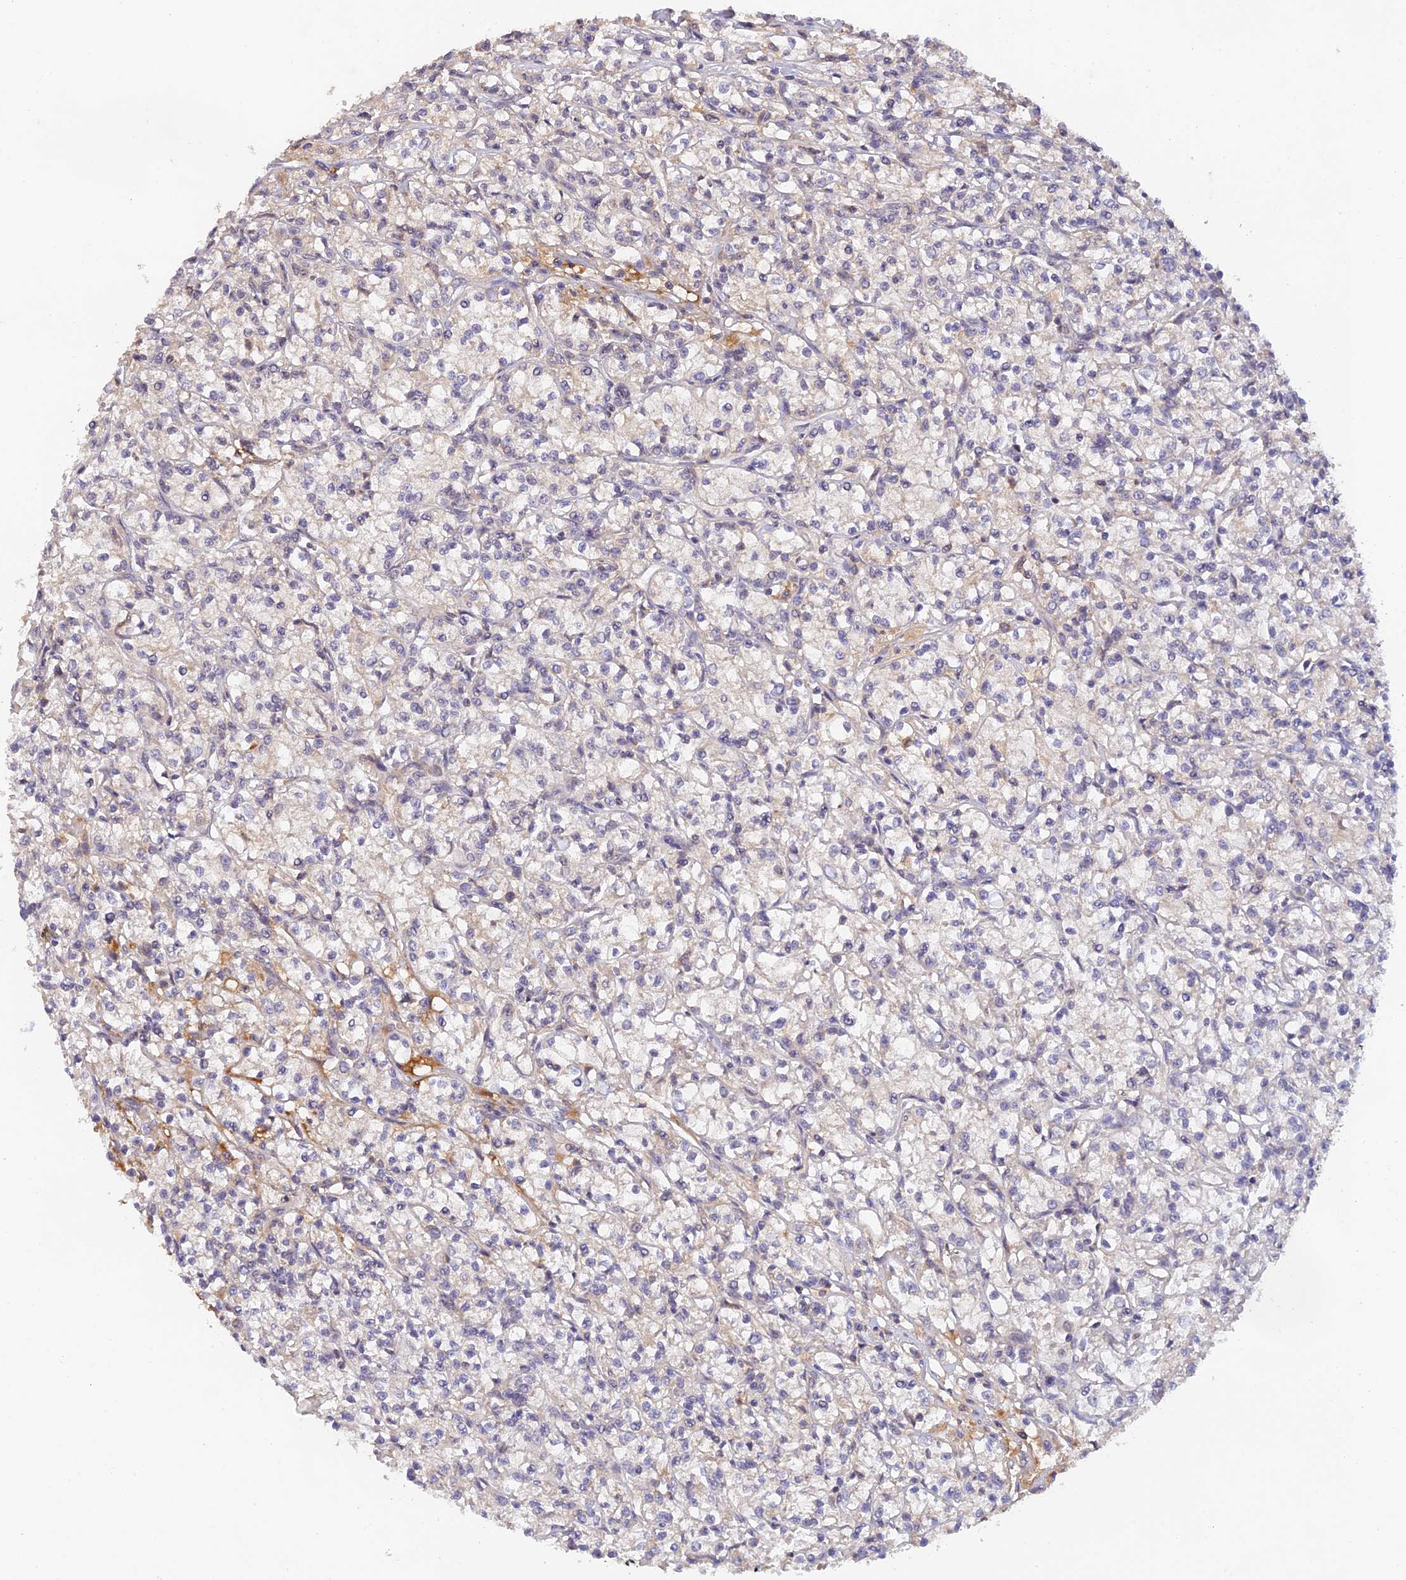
{"staining": {"intensity": "negative", "quantity": "none", "location": "none"}, "tissue": "renal cancer", "cell_type": "Tumor cells", "image_type": "cancer", "snomed": [{"axis": "morphology", "description": "Adenocarcinoma, NOS"}, {"axis": "topography", "description": "Kidney"}], "caption": "Protein analysis of renal cancer demonstrates no significant positivity in tumor cells.", "gene": "ZNF436", "patient": {"sex": "female", "age": 59}}